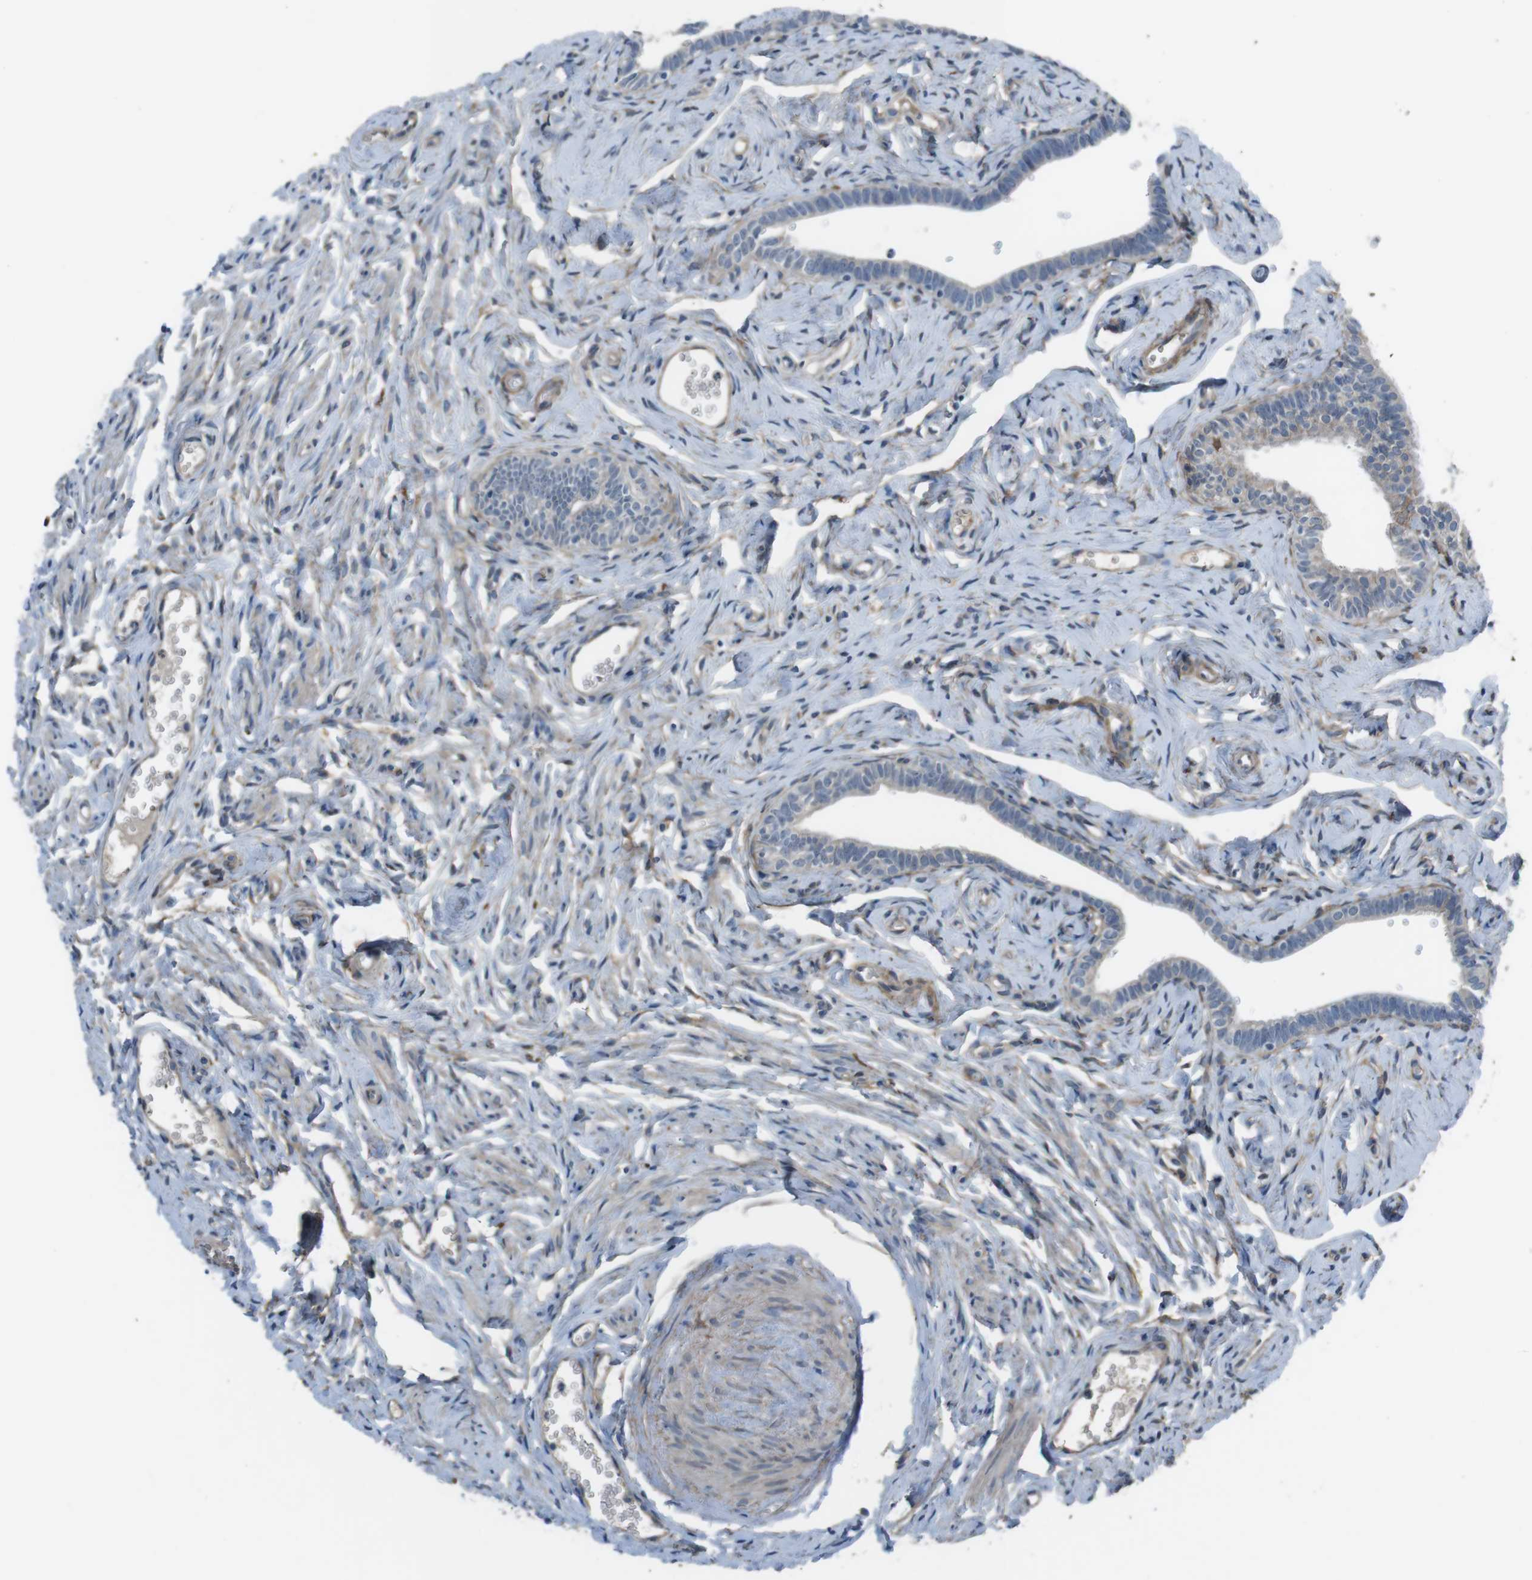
{"staining": {"intensity": "moderate", "quantity": "<25%", "location": "cytoplasmic/membranous"}, "tissue": "fallopian tube", "cell_type": "Glandular cells", "image_type": "normal", "snomed": [{"axis": "morphology", "description": "Normal tissue, NOS"}, {"axis": "topography", "description": "Fallopian tube"}], "caption": "A photomicrograph showing moderate cytoplasmic/membranous staining in approximately <25% of glandular cells in benign fallopian tube, as visualized by brown immunohistochemical staining.", "gene": "ANK2", "patient": {"sex": "female", "age": 71}}